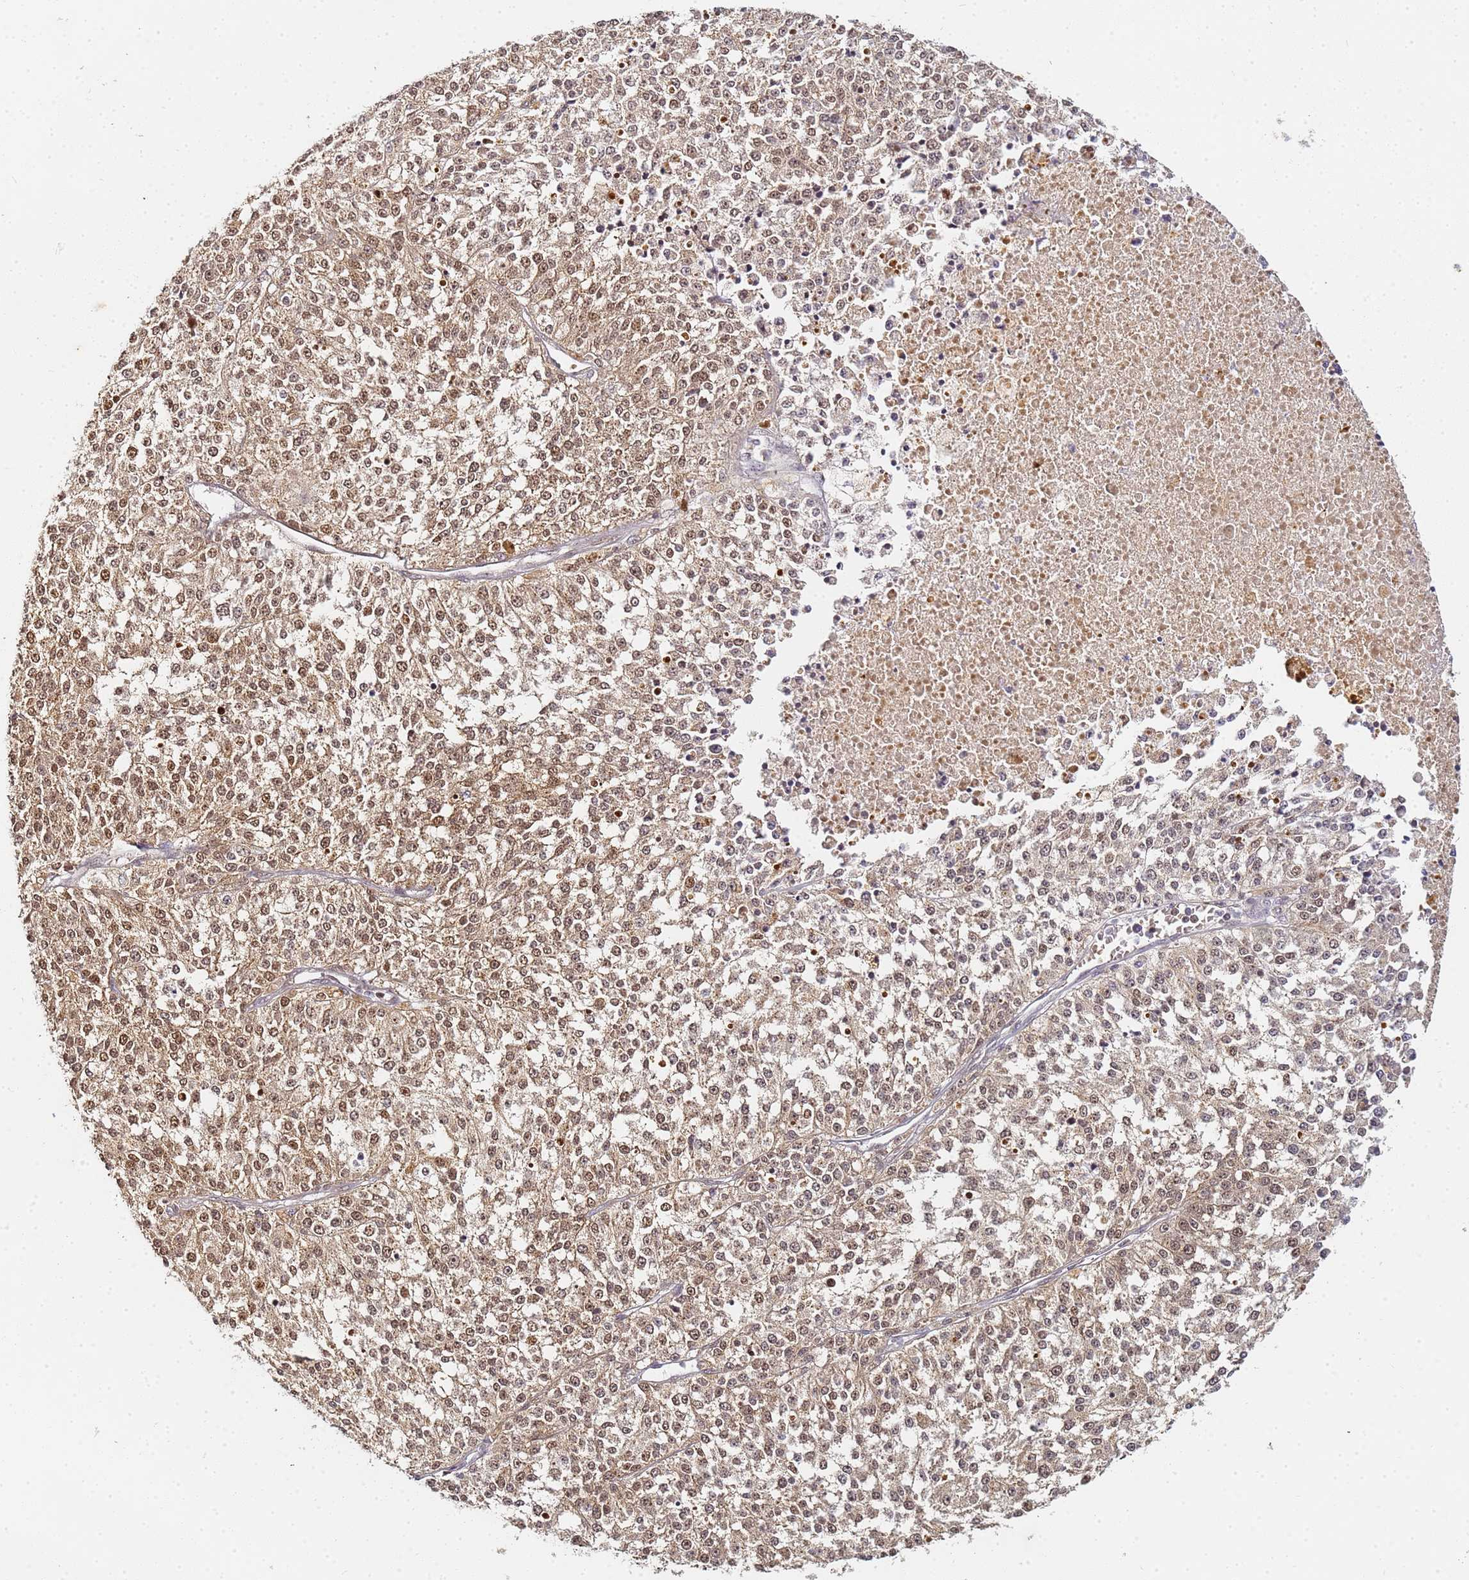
{"staining": {"intensity": "moderate", "quantity": ">75%", "location": "nuclear"}, "tissue": "melanoma", "cell_type": "Tumor cells", "image_type": "cancer", "snomed": [{"axis": "morphology", "description": "Malignant melanoma, NOS"}, {"axis": "topography", "description": "Skin"}], "caption": "Immunohistochemistry histopathology image of malignant melanoma stained for a protein (brown), which shows medium levels of moderate nuclear staining in about >75% of tumor cells.", "gene": "HMCES", "patient": {"sex": "female", "age": 64}}